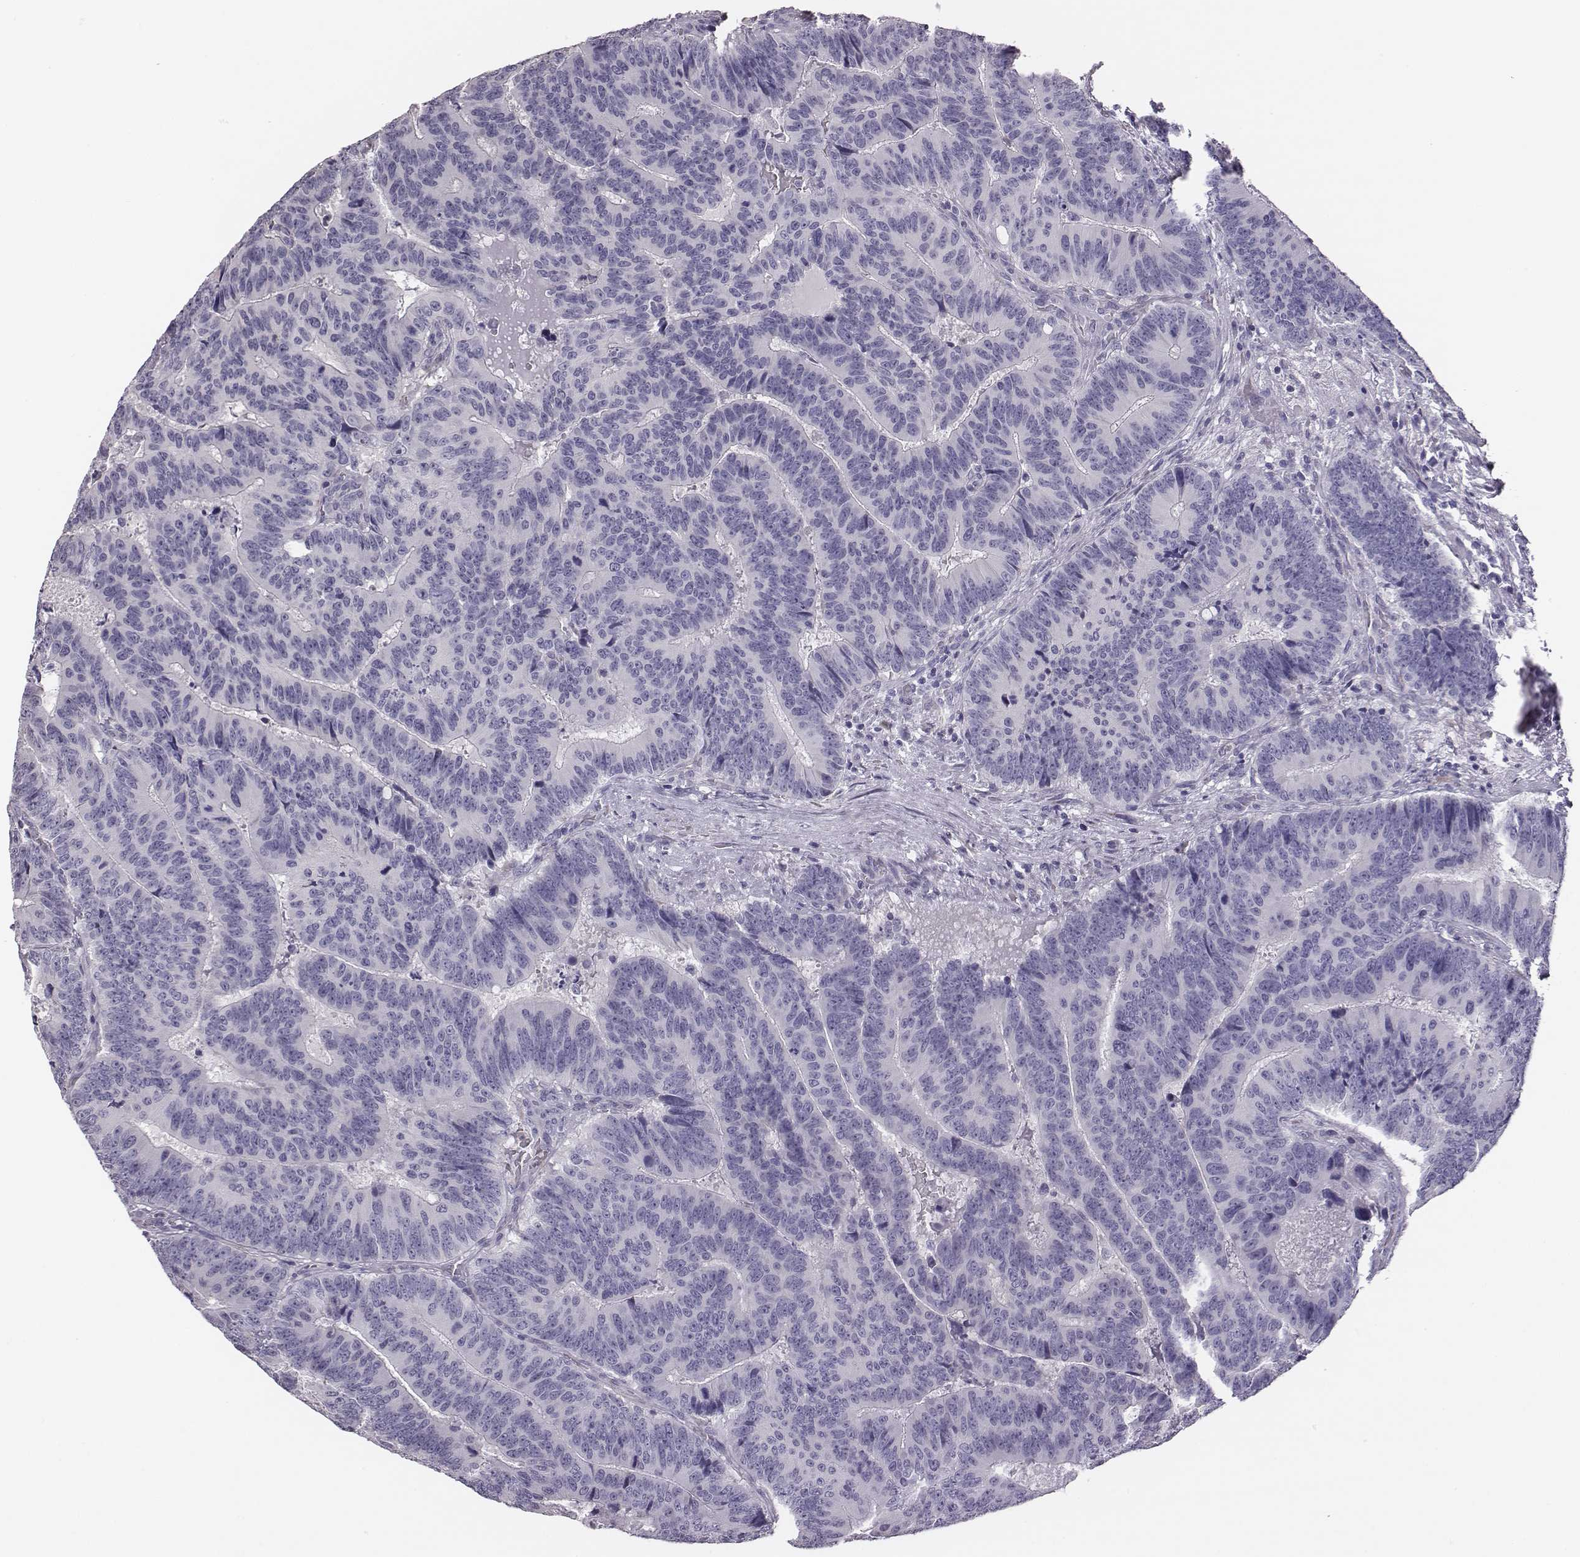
{"staining": {"intensity": "negative", "quantity": "none", "location": "none"}, "tissue": "colorectal cancer", "cell_type": "Tumor cells", "image_type": "cancer", "snomed": [{"axis": "morphology", "description": "Adenocarcinoma, NOS"}, {"axis": "topography", "description": "Colon"}], "caption": "Colorectal cancer was stained to show a protein in brown. There is no significant positivity in tumor cells.", "gene": "GUCA1A", "patient": {"sex": "female", "age": 82}}